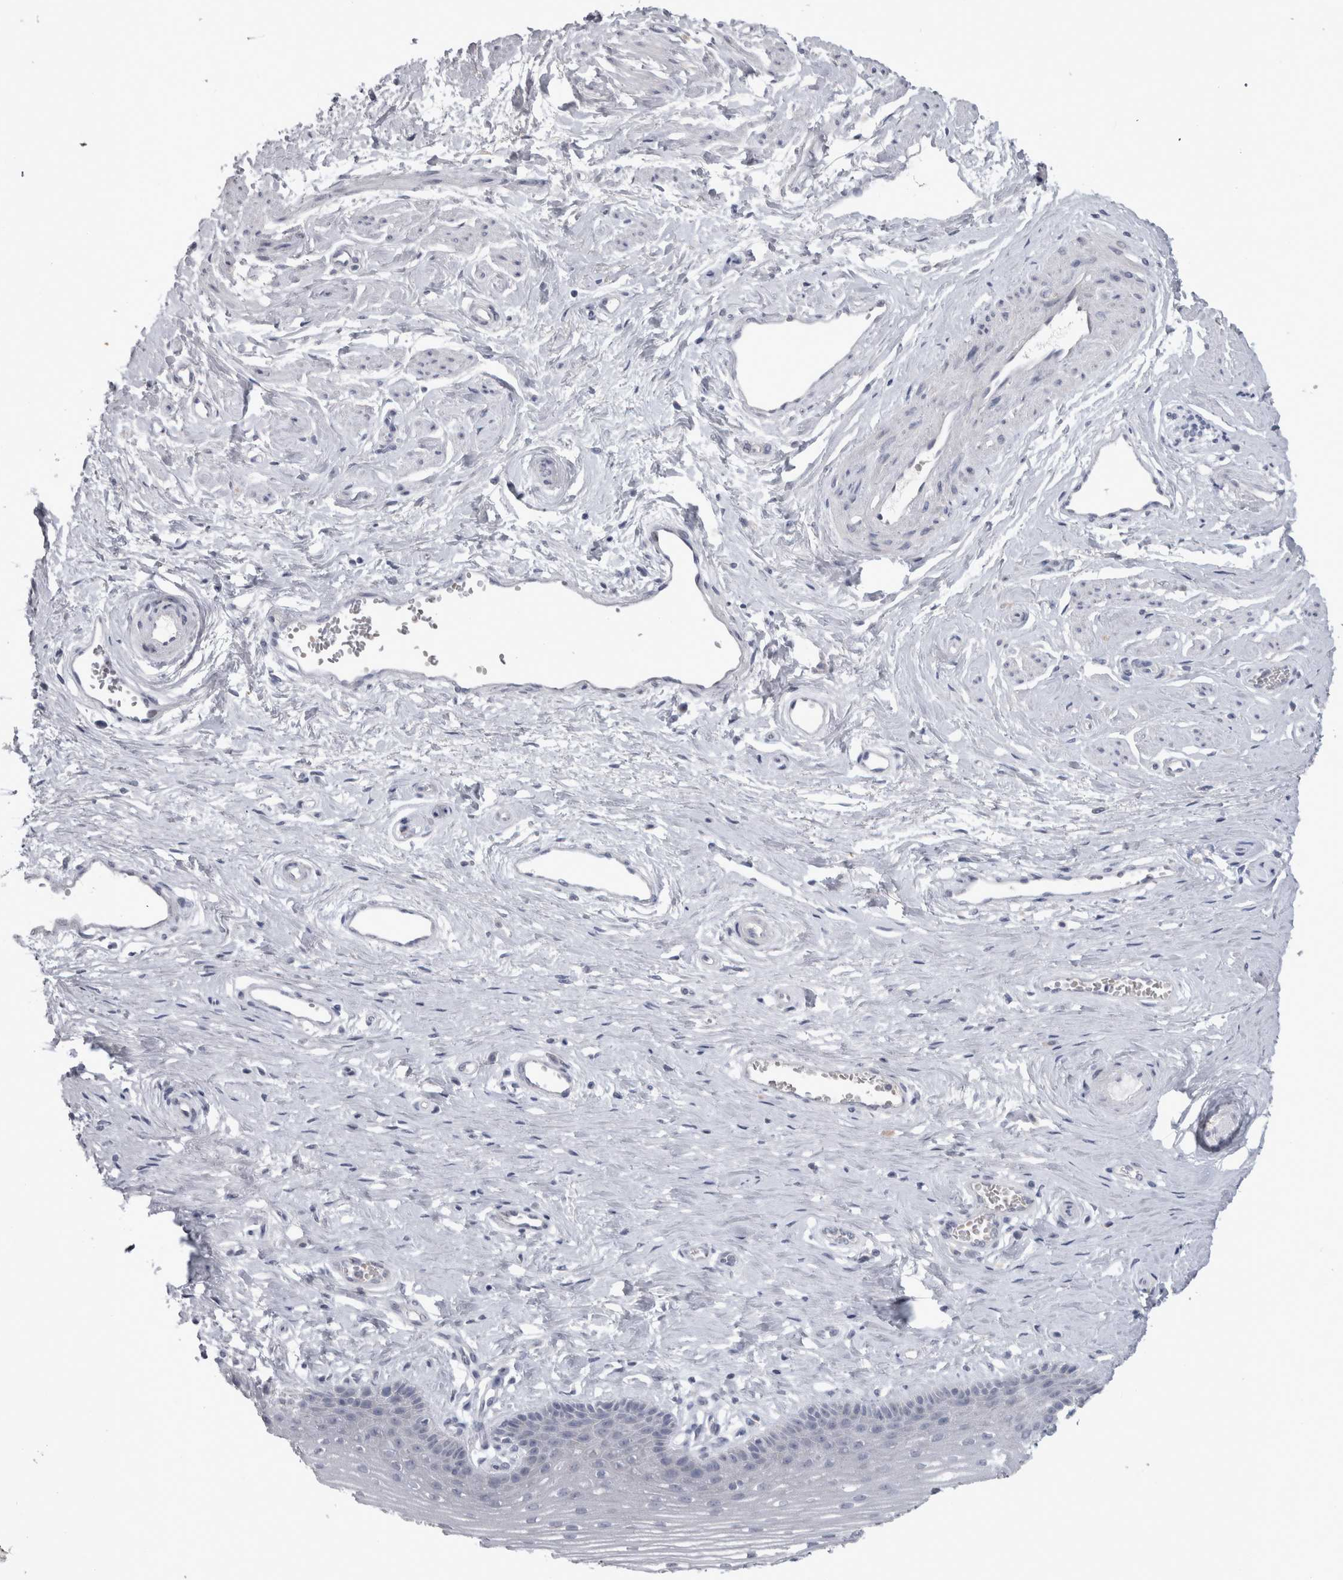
{"staining": {"intensity": "negative", "quantity": "none", "location": "none"}, "tissue": "vagina", "cell_type": "Squamous epithelial cells", "image_type": "normal", "snomed": [{"axis": "morphology", "description": "Normal tissue, NOS"}, {"axis": "topography", "description": "Vagina"}], "caption": "This is a image of IHC staining of benign vagina, which shows no positivity in squamous epithelial cells.", "gene": "PDX1", "patient": {"sex": "female", "age": 46}}